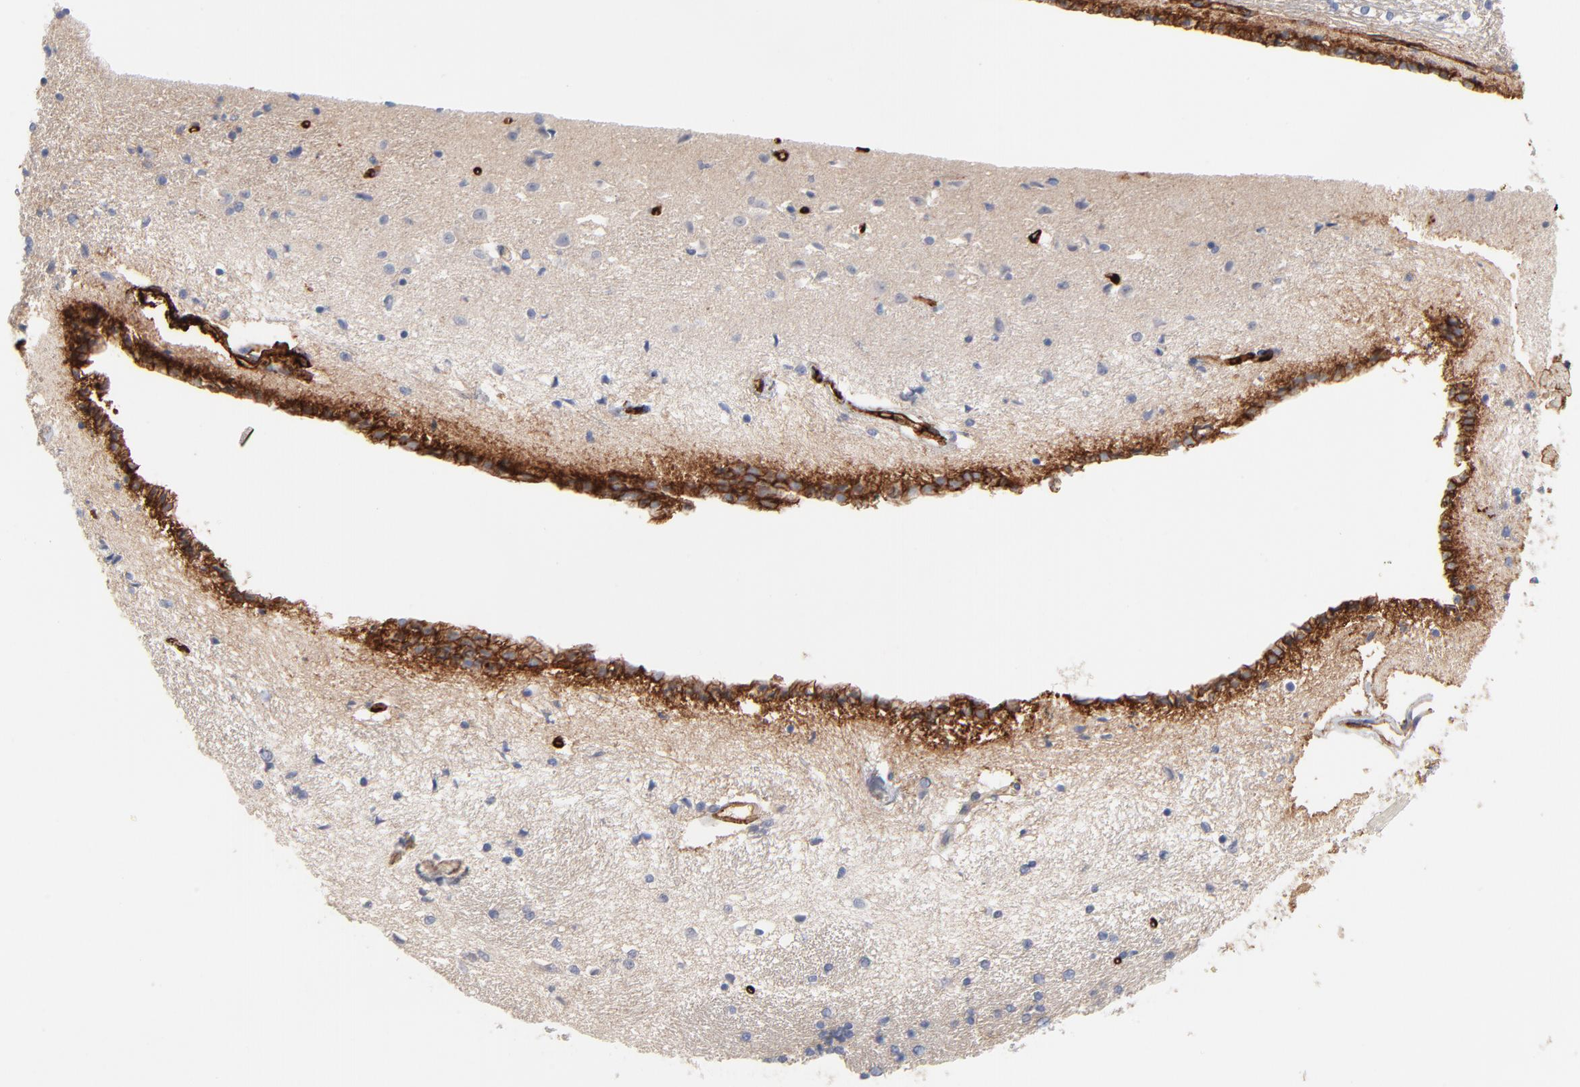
{"staining": {"intensity": "negative", "quantity": "none", "location": "none"}, "tissue": "hippocampus", "cell_type": "Glial cells", "image_type": "normal", "snomed": [{"axis": "morphology", "description": "Normal tissue, NOS"}, {"axis": "topography", "description": "Hippocampus"}], "caption": "Glial cells are negative for brown protein staining in benign hippocampus. Brightfield microscopy of IHC stained with DAB (brown) and hematoxylin (blue), captured at high magnification.", "gene": "SLC16A1", "patient": {"sex": "female", "age": 54}}